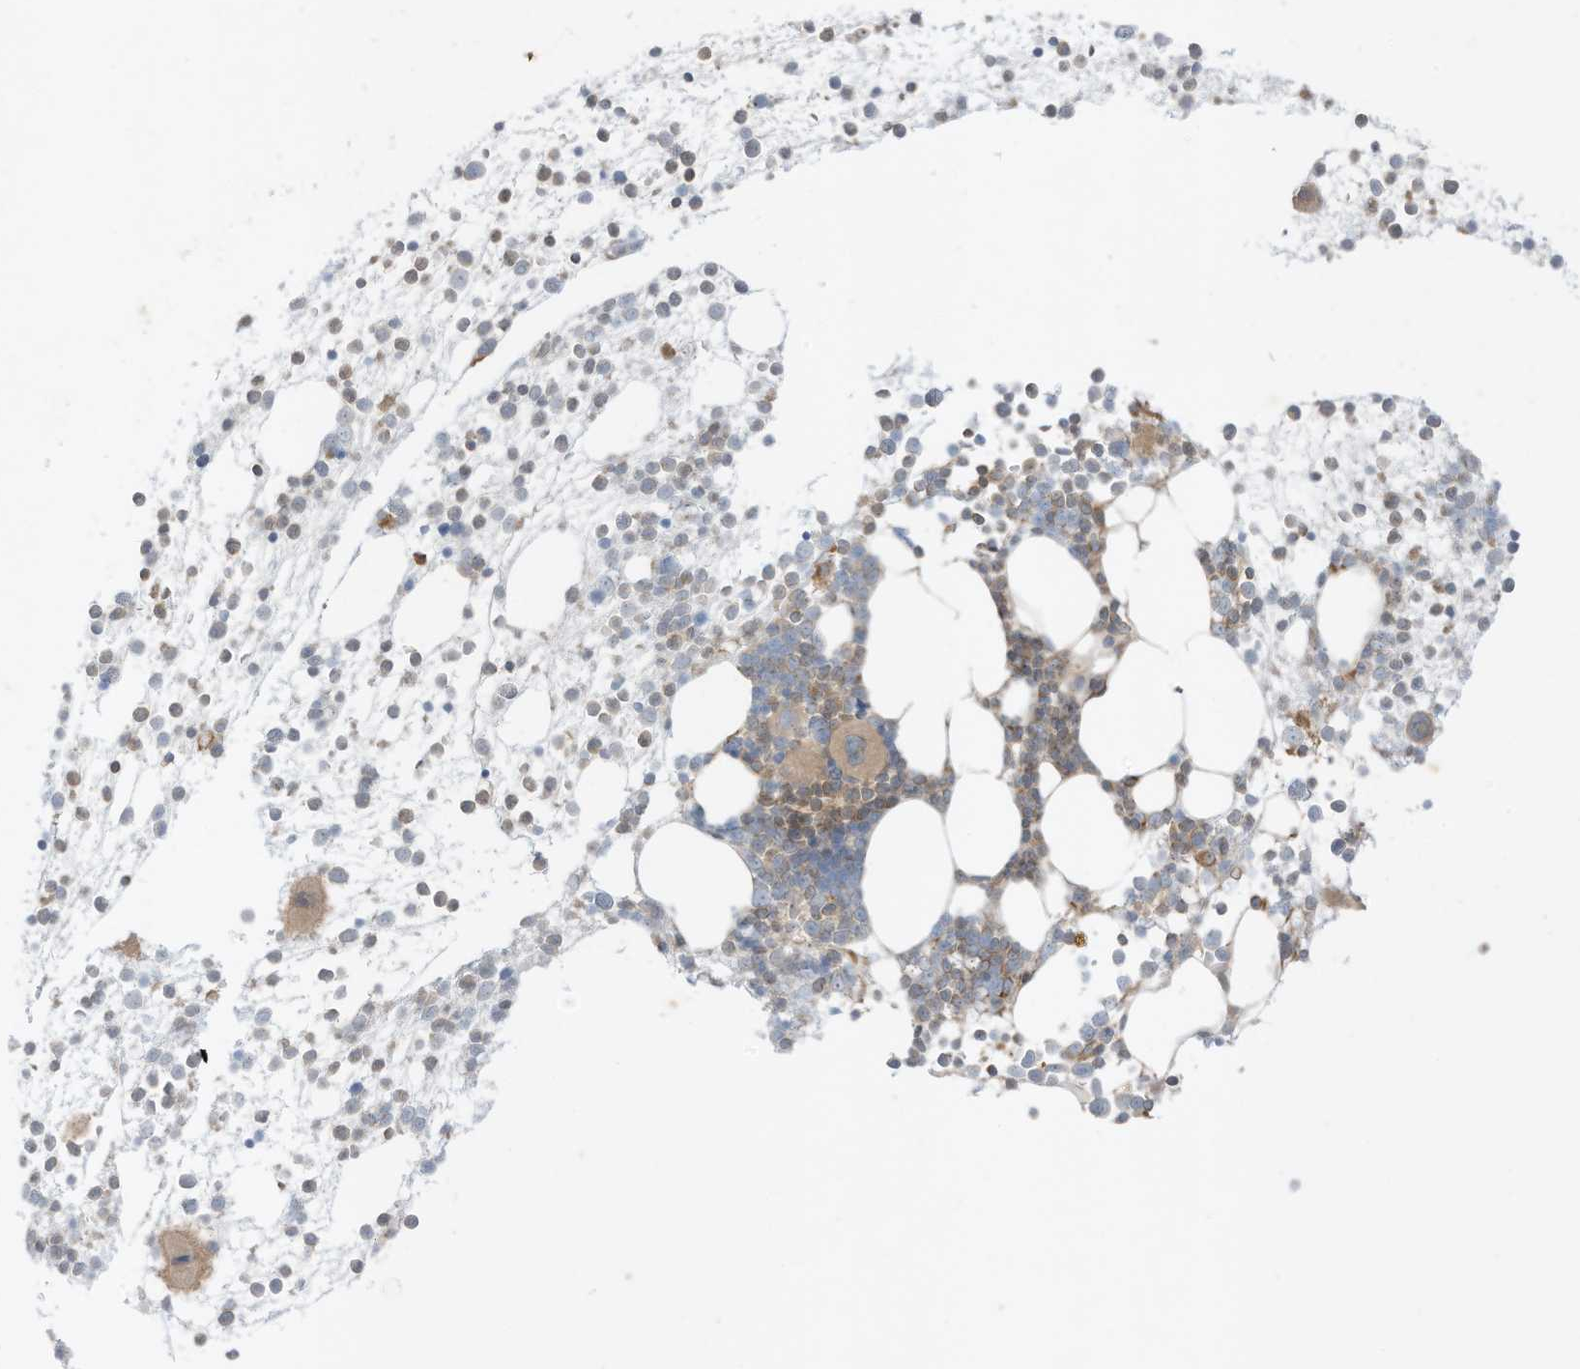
{"staining": {"intensity": "moderate", "quantity": "<25%", "location": "cytoplasmic/membranous"}, "tissue": "bone marrow", "cell_type": "Hematopoietic cells", "image_type": "normal", "snomed": [{"axis": "morphology", "description": "Normal tissue, NOS"}, {"axis": "topography", "description": "Bone marrow"}], "caption": "Human bone marrow stained for a protein (brown) displays moderate cytoplasmic/membranous positive positivity in approximately <25% of hematopoietic cells.", "gene": "SLC25A12", "patient": {"sex": "male", "age": 54}}